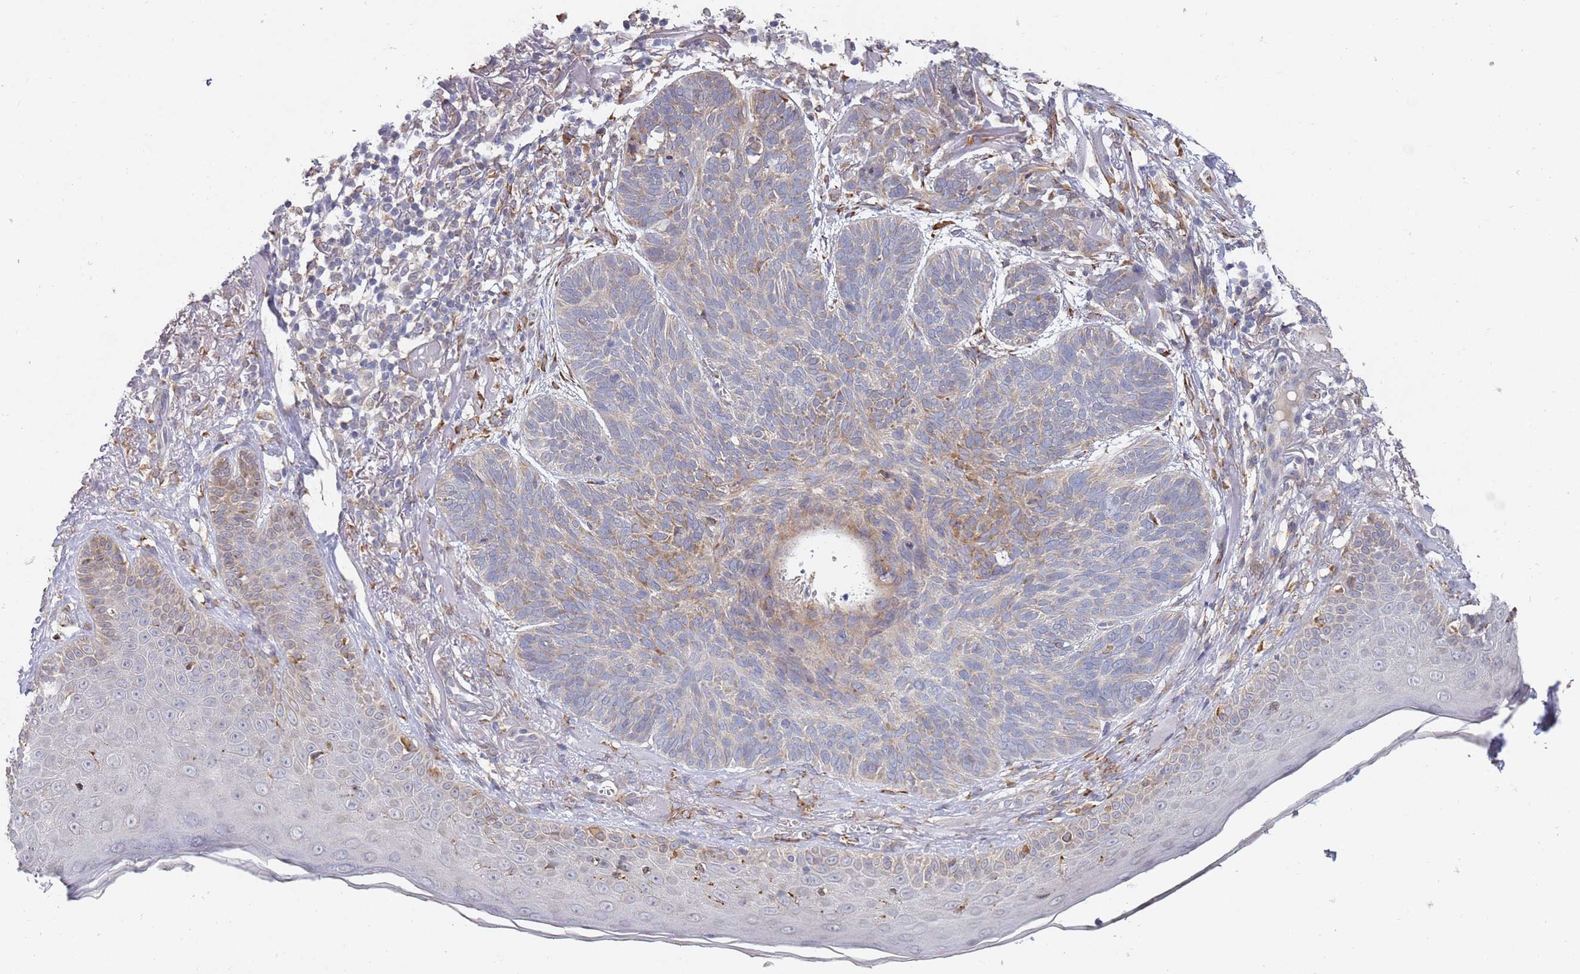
{"staining": {"intensity": "moderate", "quantity": "<25%", "location": "cytoplasmic/membranous"}, "tissue": "skin cancer", "cell_type": "Tumor cells", "image_type": "cancer", "snomed": [{"axis": "morphology", "description": "Normal tissue, NOS"}, {"axis": "morphology", "description": "Basal cell carcinoma"}, {"axis": "topography", "description": "Skin"}], "caption": "Immunohistochemical staining of skin cancer demonstrates low levels of moderate cytoplasmic/membranous expression in about <25% of tumor cells.", "gene": "VRK2", "patient": {"sex": "male", "age": 66}}